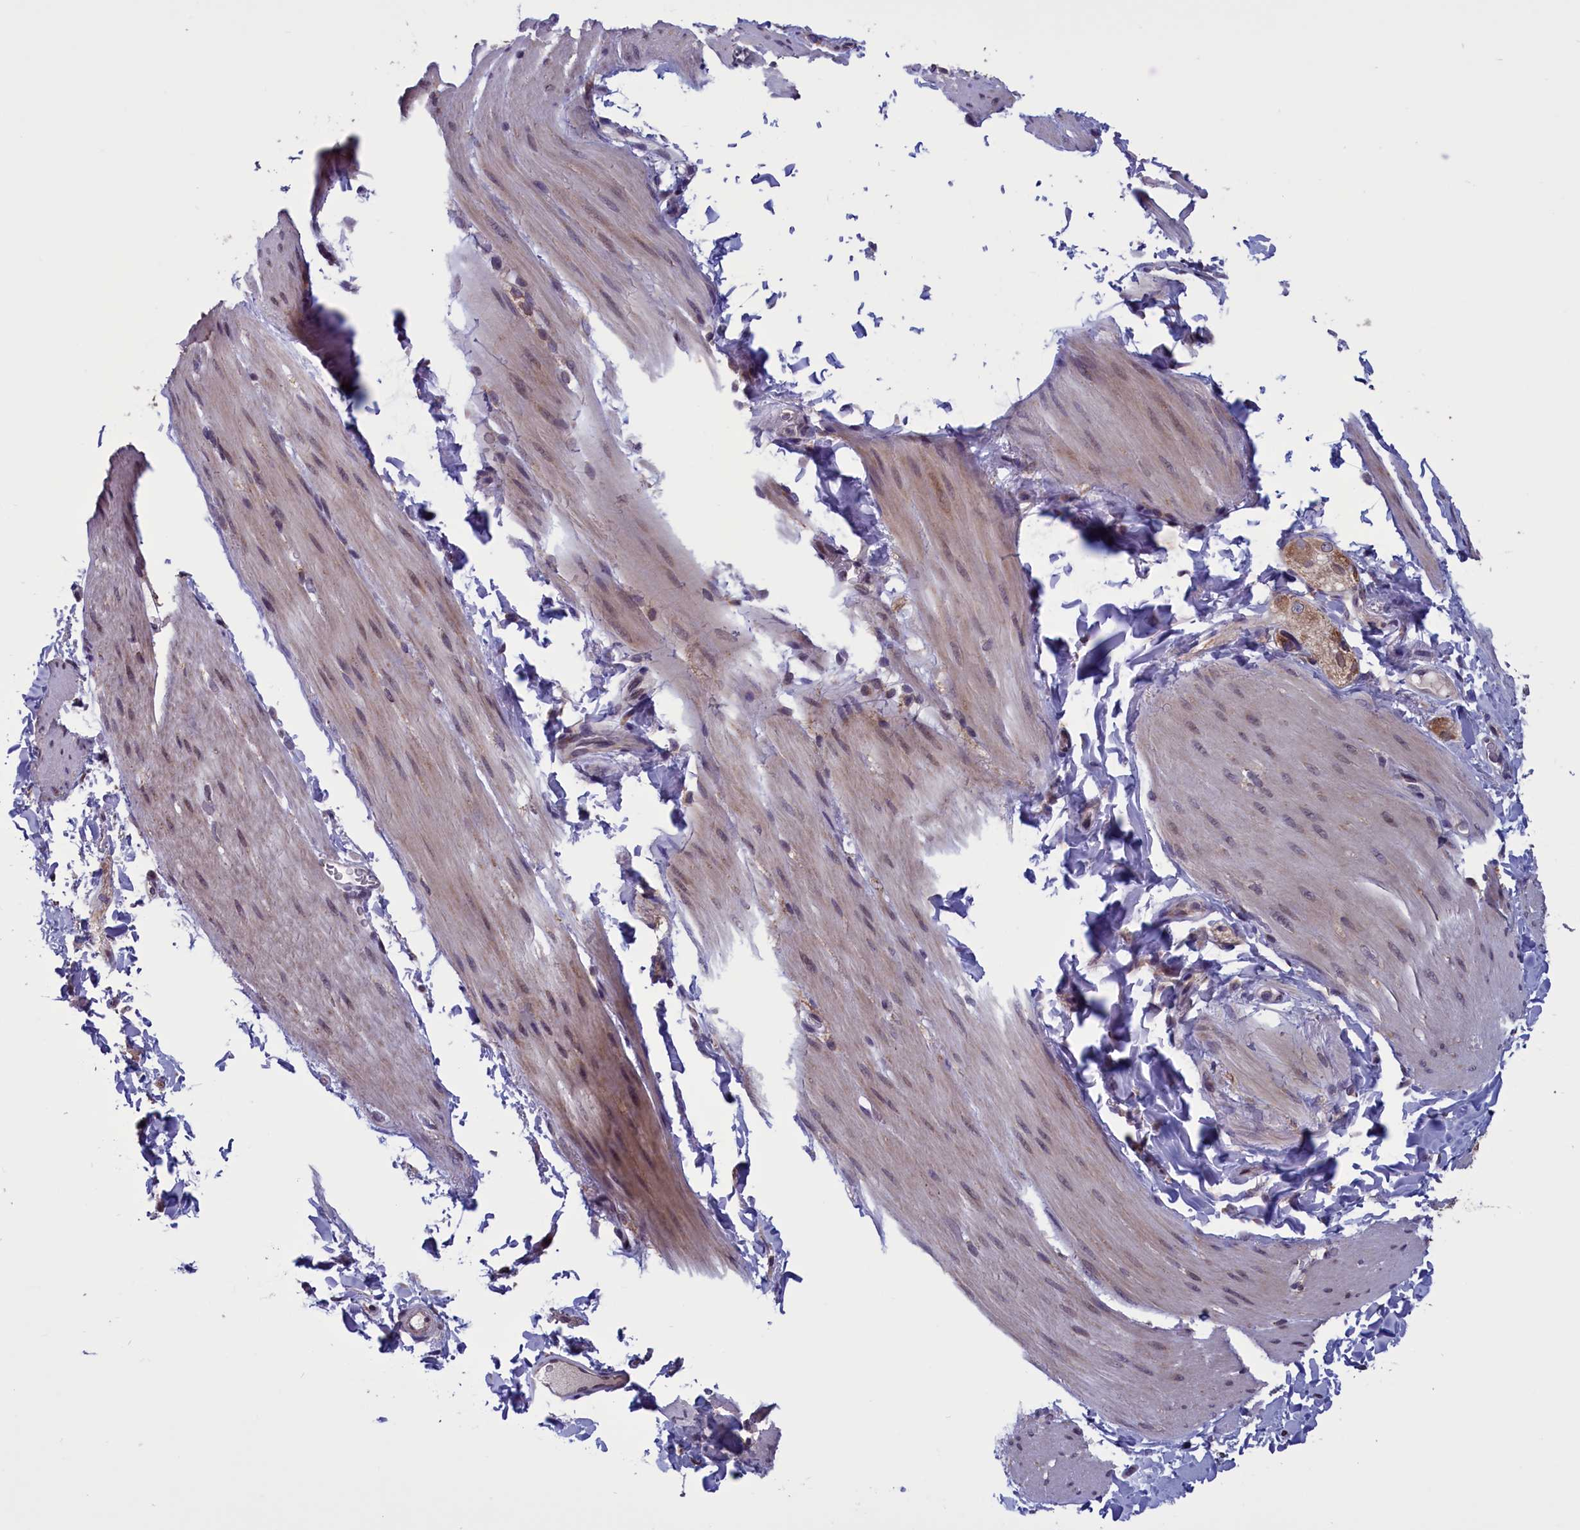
{"staining": {"intensity": "moderate", "quantity": "<25%", "location": "cytoplasmic/membranous,nuclear"}, "tissue": "smooth muscle", "cell_type": "Smooth muscle cells", "image_type": "normal", "snomed": [{"axis": "morphology", "description": "Normal tissue, NOS"}, {"axis": "topography", "description": "Smooth muscle"}, {"axis": "topography", "description": "Small intestine"}], "caption": "An IHC image of benign tissue is shown. Protein staining in brown labels moderate cytoplasmic/membranous,nuclear positivity in smooth muscle within smooth muscle cells.", "gene": "PARS2", "patient": {"sex": "female", "age": 84}}